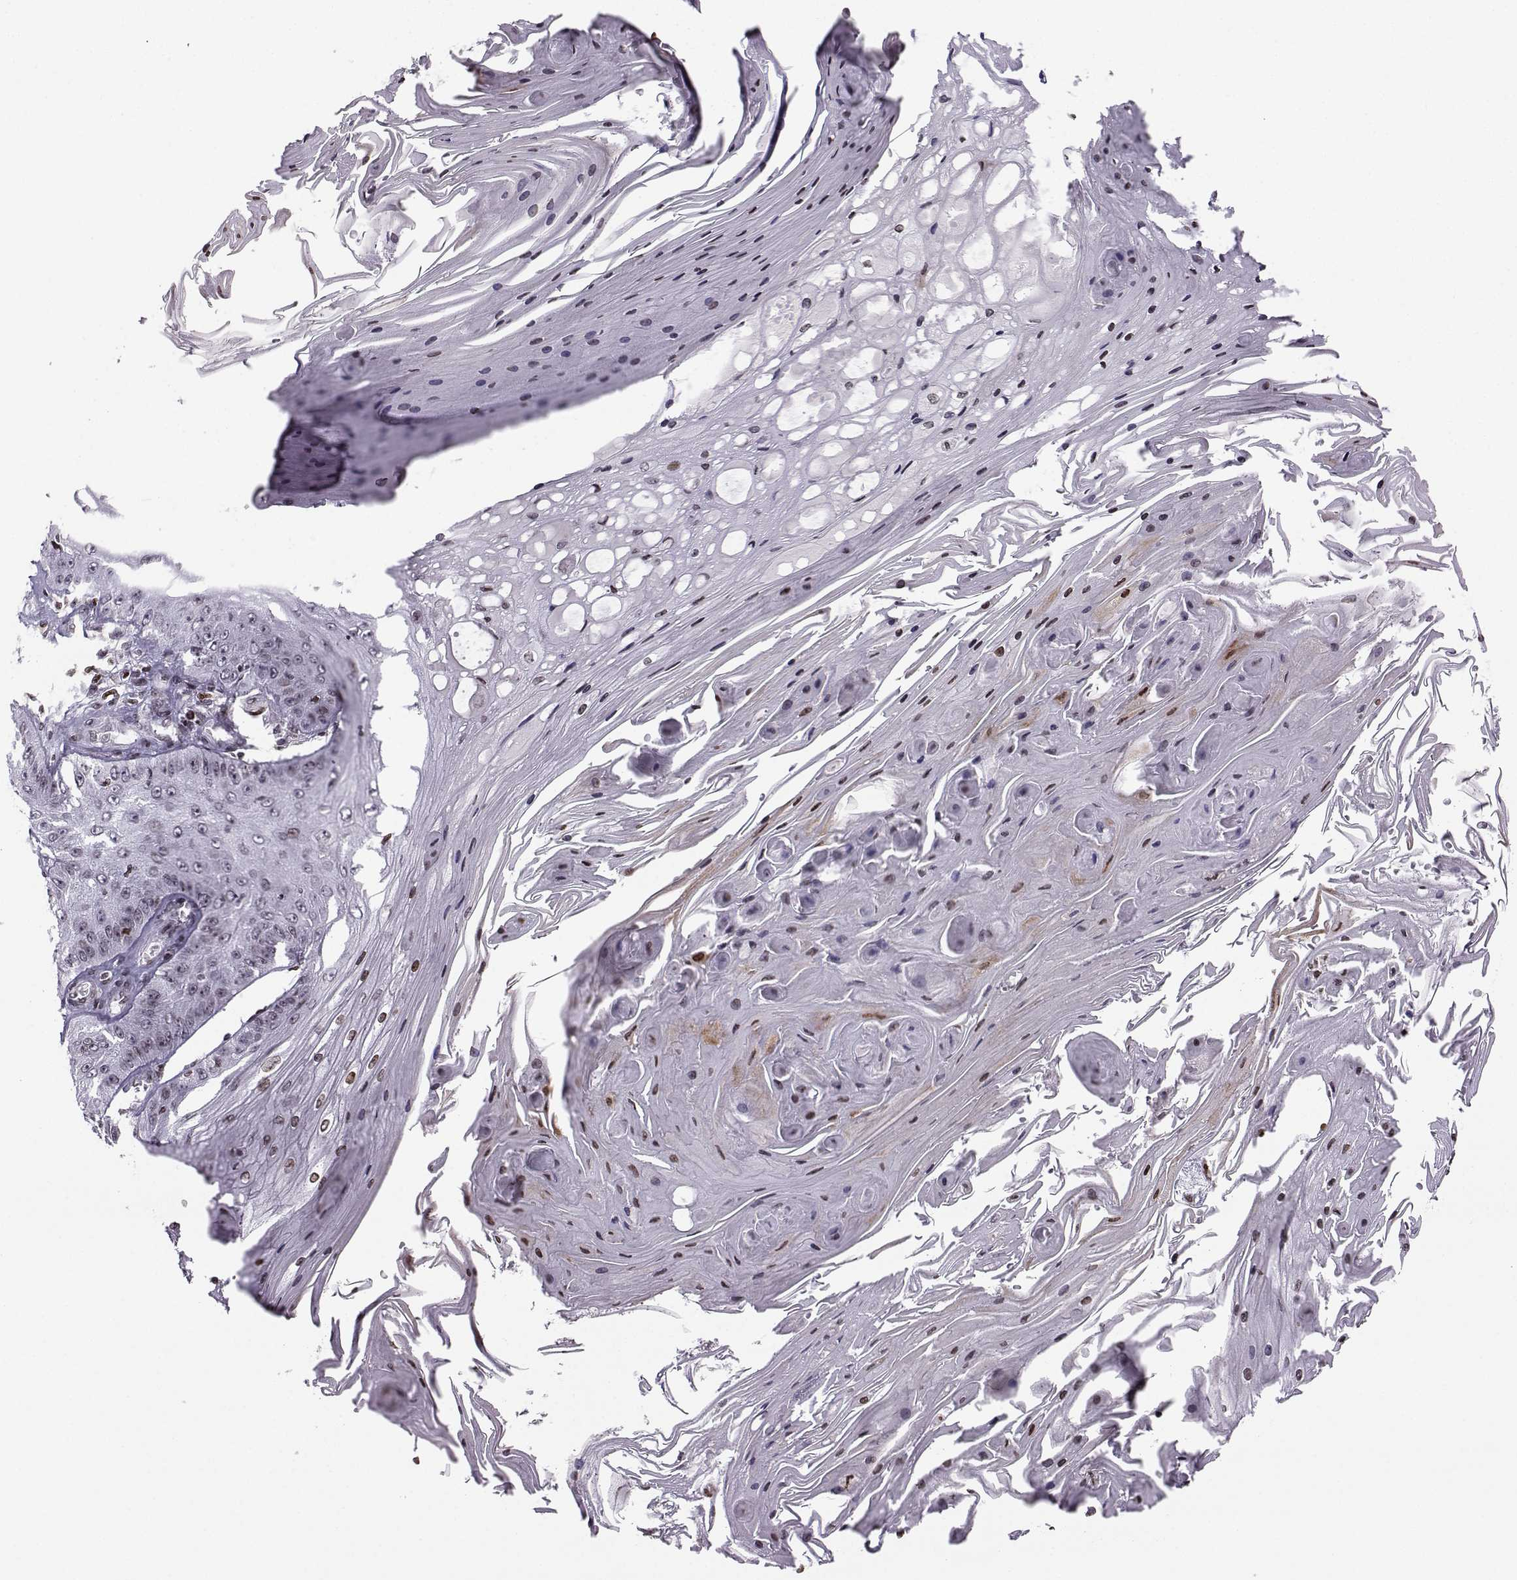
{"staining": {"intensity": "moderate", "quantity": "<25%", "location": "nuclear"}, "tissue": "skin cancer", "cell_type": "Tumor cells", "image_type": "cancer", "snomed": [{"axis": "morphology", "description": "Squamous cell carcinoma, NOS"}, {"axis": "topography", "description": "Skin"}], "caption": "Brown immunohistochemical staining in human skin squamous cell carcinoma exhibits moderate nuclear expression in about <25% of tumor cells.", "gene": "ZNF19", "patient": {"sex": "male", "age": 70}}